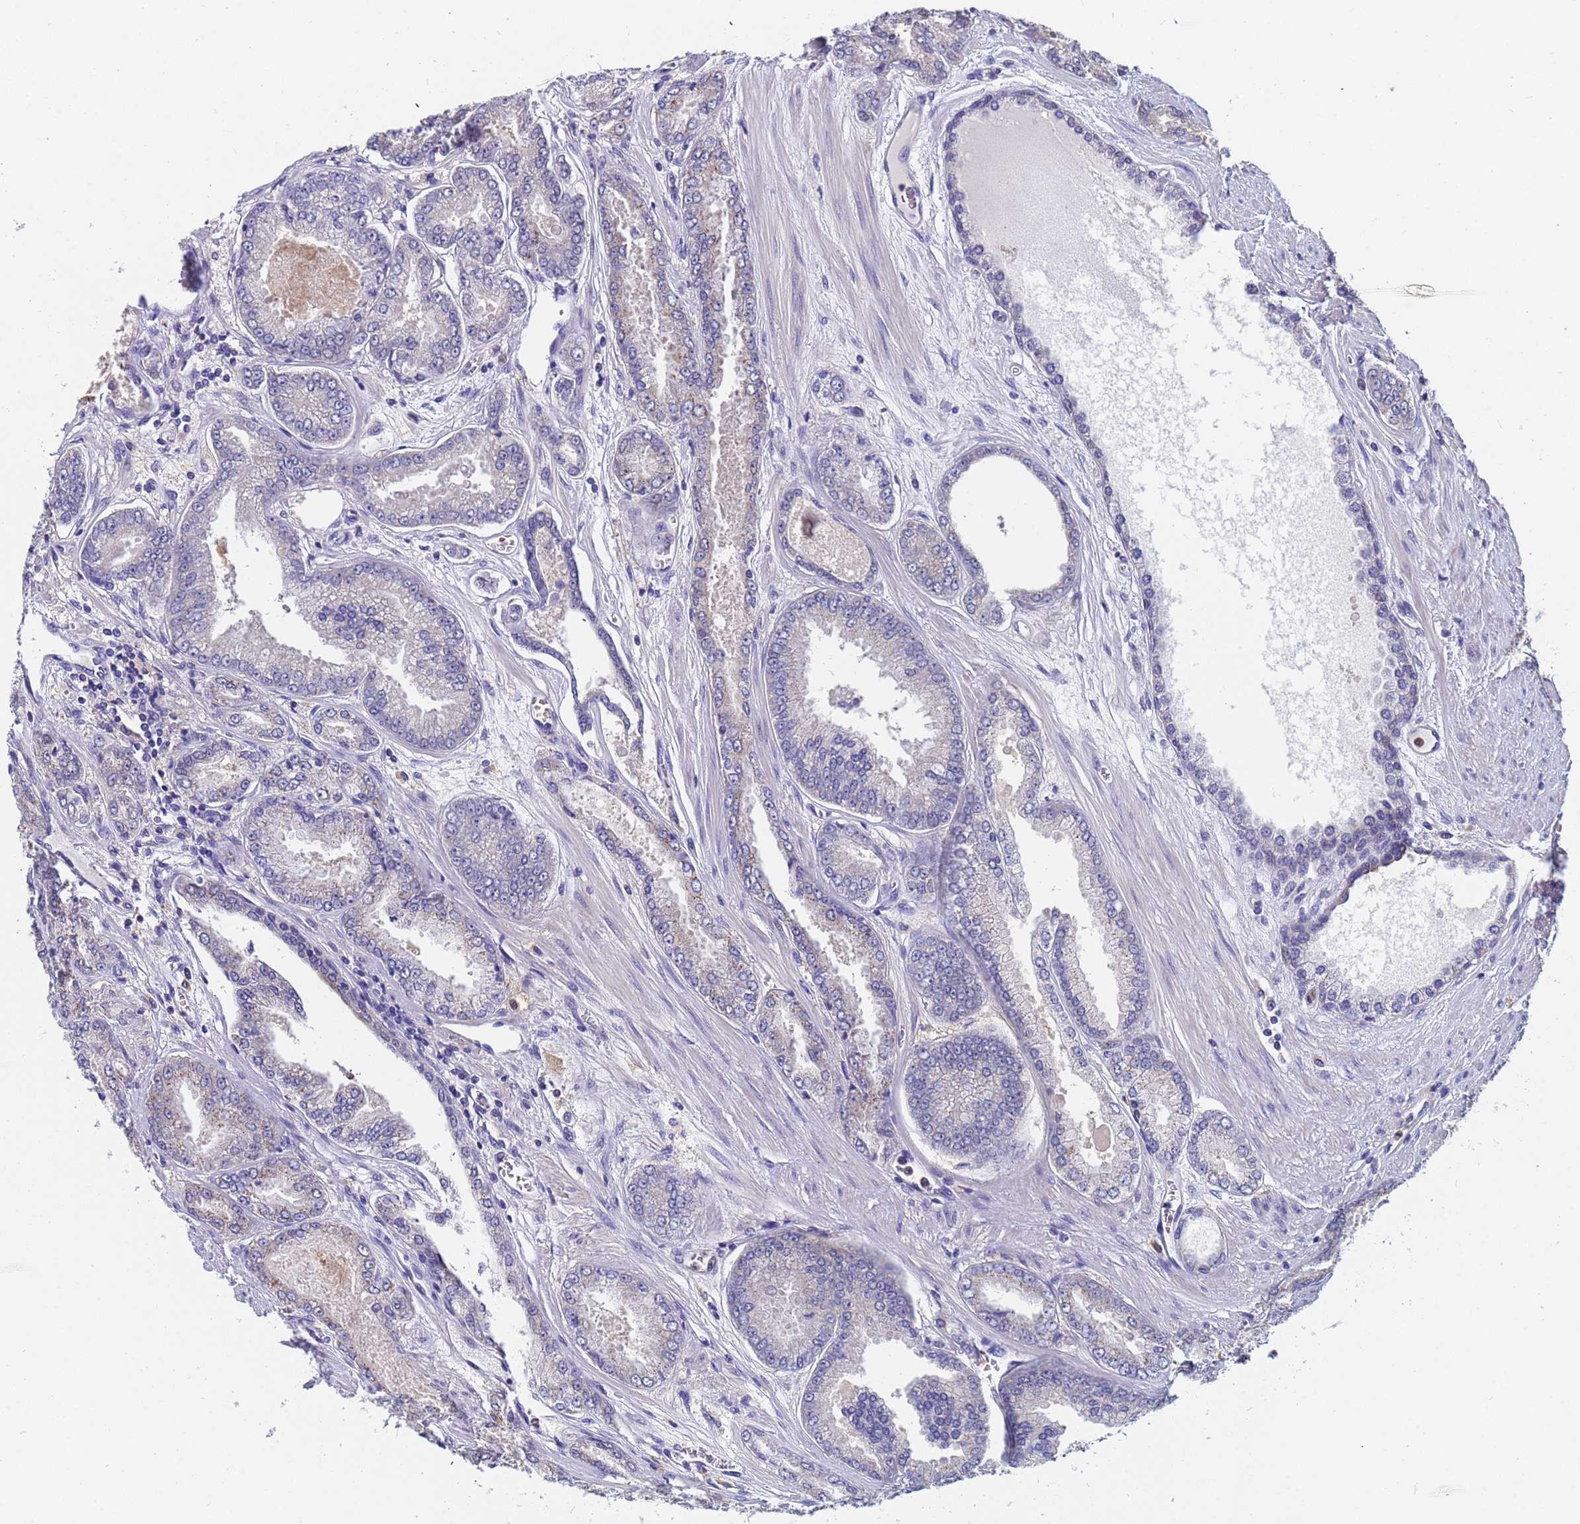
{"staining": {"intensity": "weak", "quantity": "<25%", "location": "cytoplasmic/membranous"}, "tissue": "prostate cancer", "cell_type": "Tumor cells", "image_type": "cancer", "snomed": [{"axis": "morphology", "description": "Adenocarcinoma, High grade"}, {"axis": "topography", "description": "Prostate"}], "caption": "IHC of prostate high-grade adenocarcinoma reveals no positivity in tumor cells.", "gene": "TTLL11", "patient": {"sex": "male", "age": 74}}